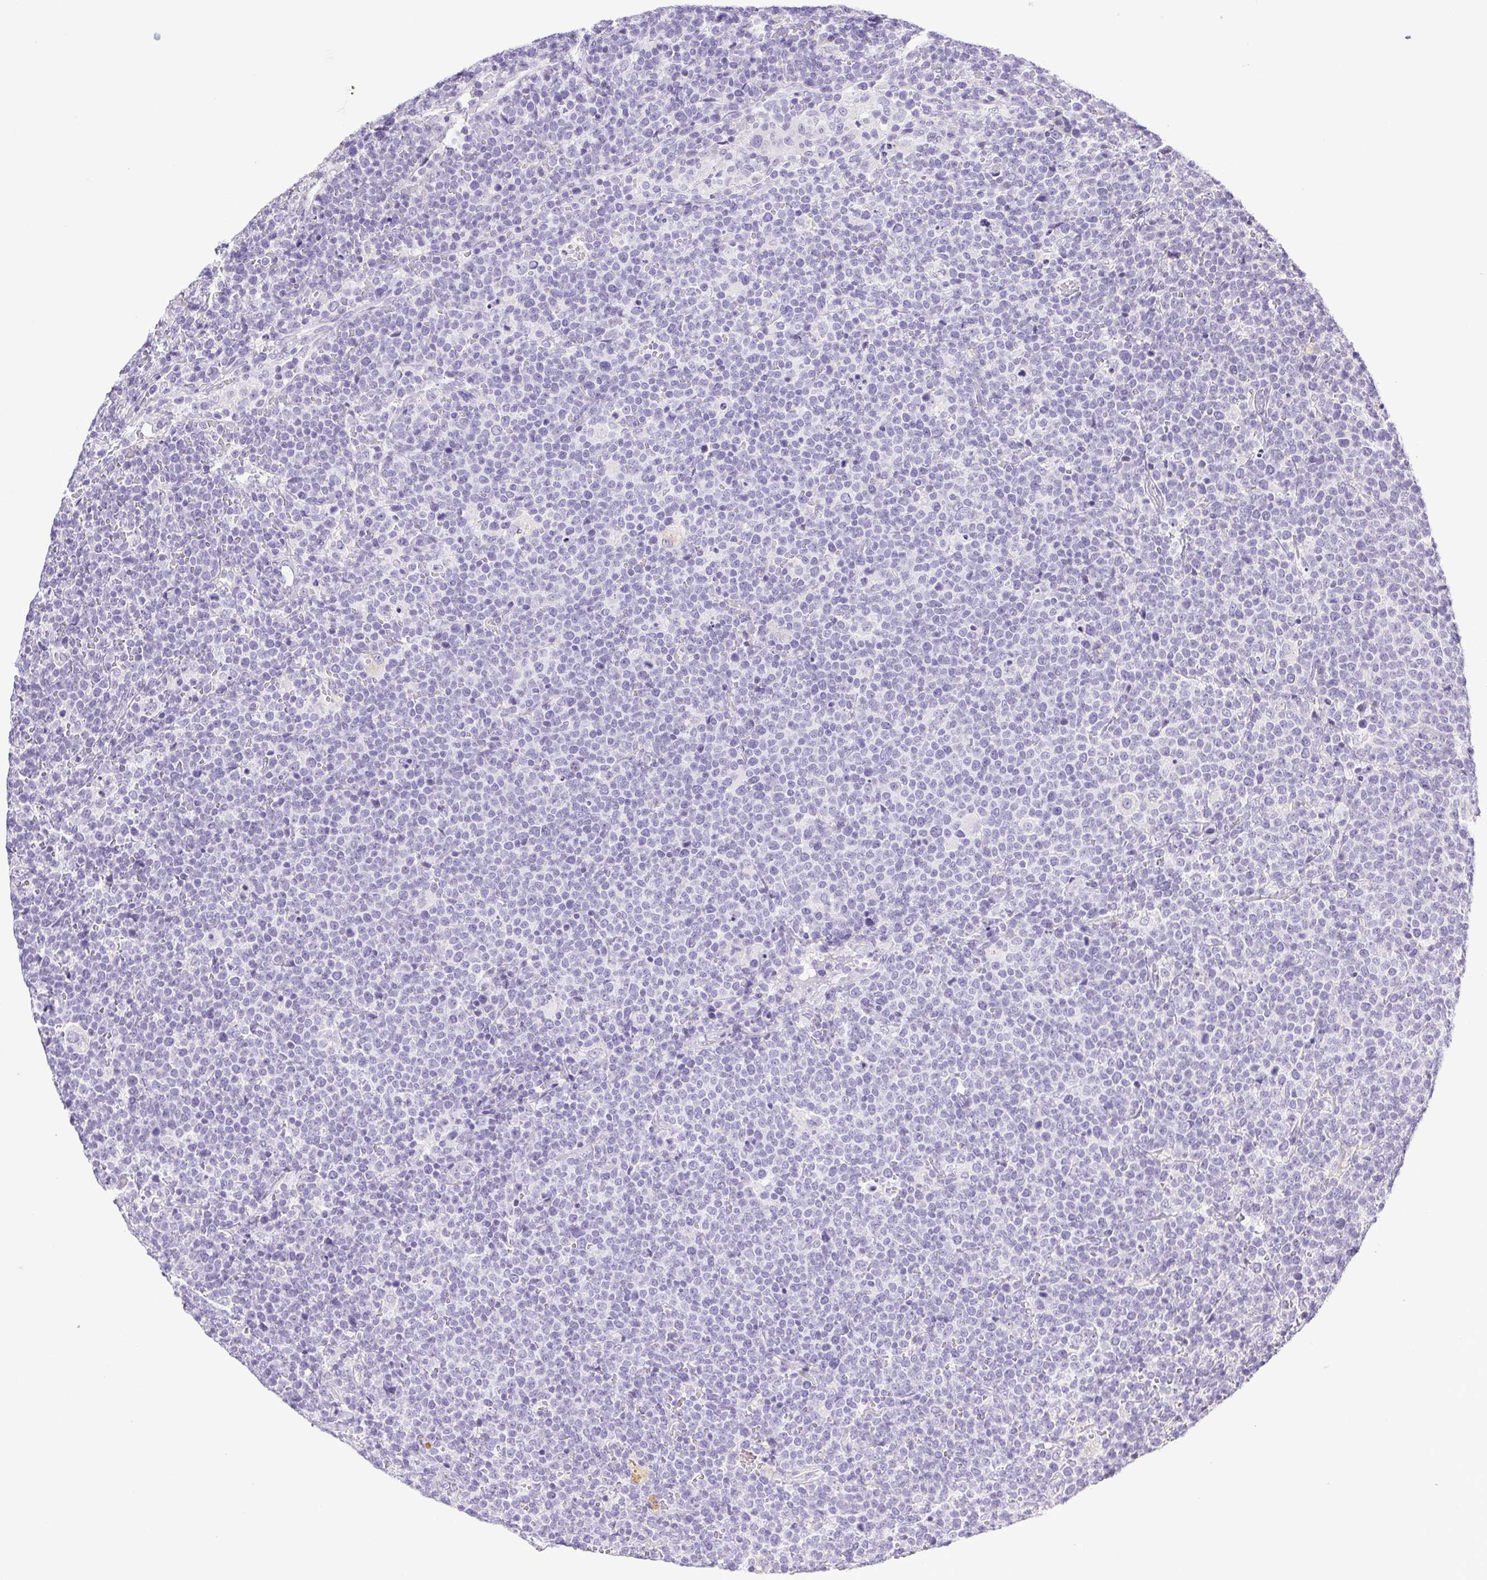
{"staining": {"intensity": "negative", "quantity": "none", "location": "none"}, "tissue": "lymphoma", "cell_type": "Tumor cells", "image_type": "cancer", "snomed": [{"axis": "morphology", "description": "Malignant lymphoma, non-Hodgkin's type, High grade"}, {"axis": "topography", "description": "Lymph node"}], "caption": "There is no significant expression in tumor cells of lymphoma. The staining is performed using DAB (3,3'-diaminobenzidine) brown chromogen with nuclei counter-stained in using hematoxylin.", "gene": "PAPPA2", "patient": {"sex": "male", "age": 61}}